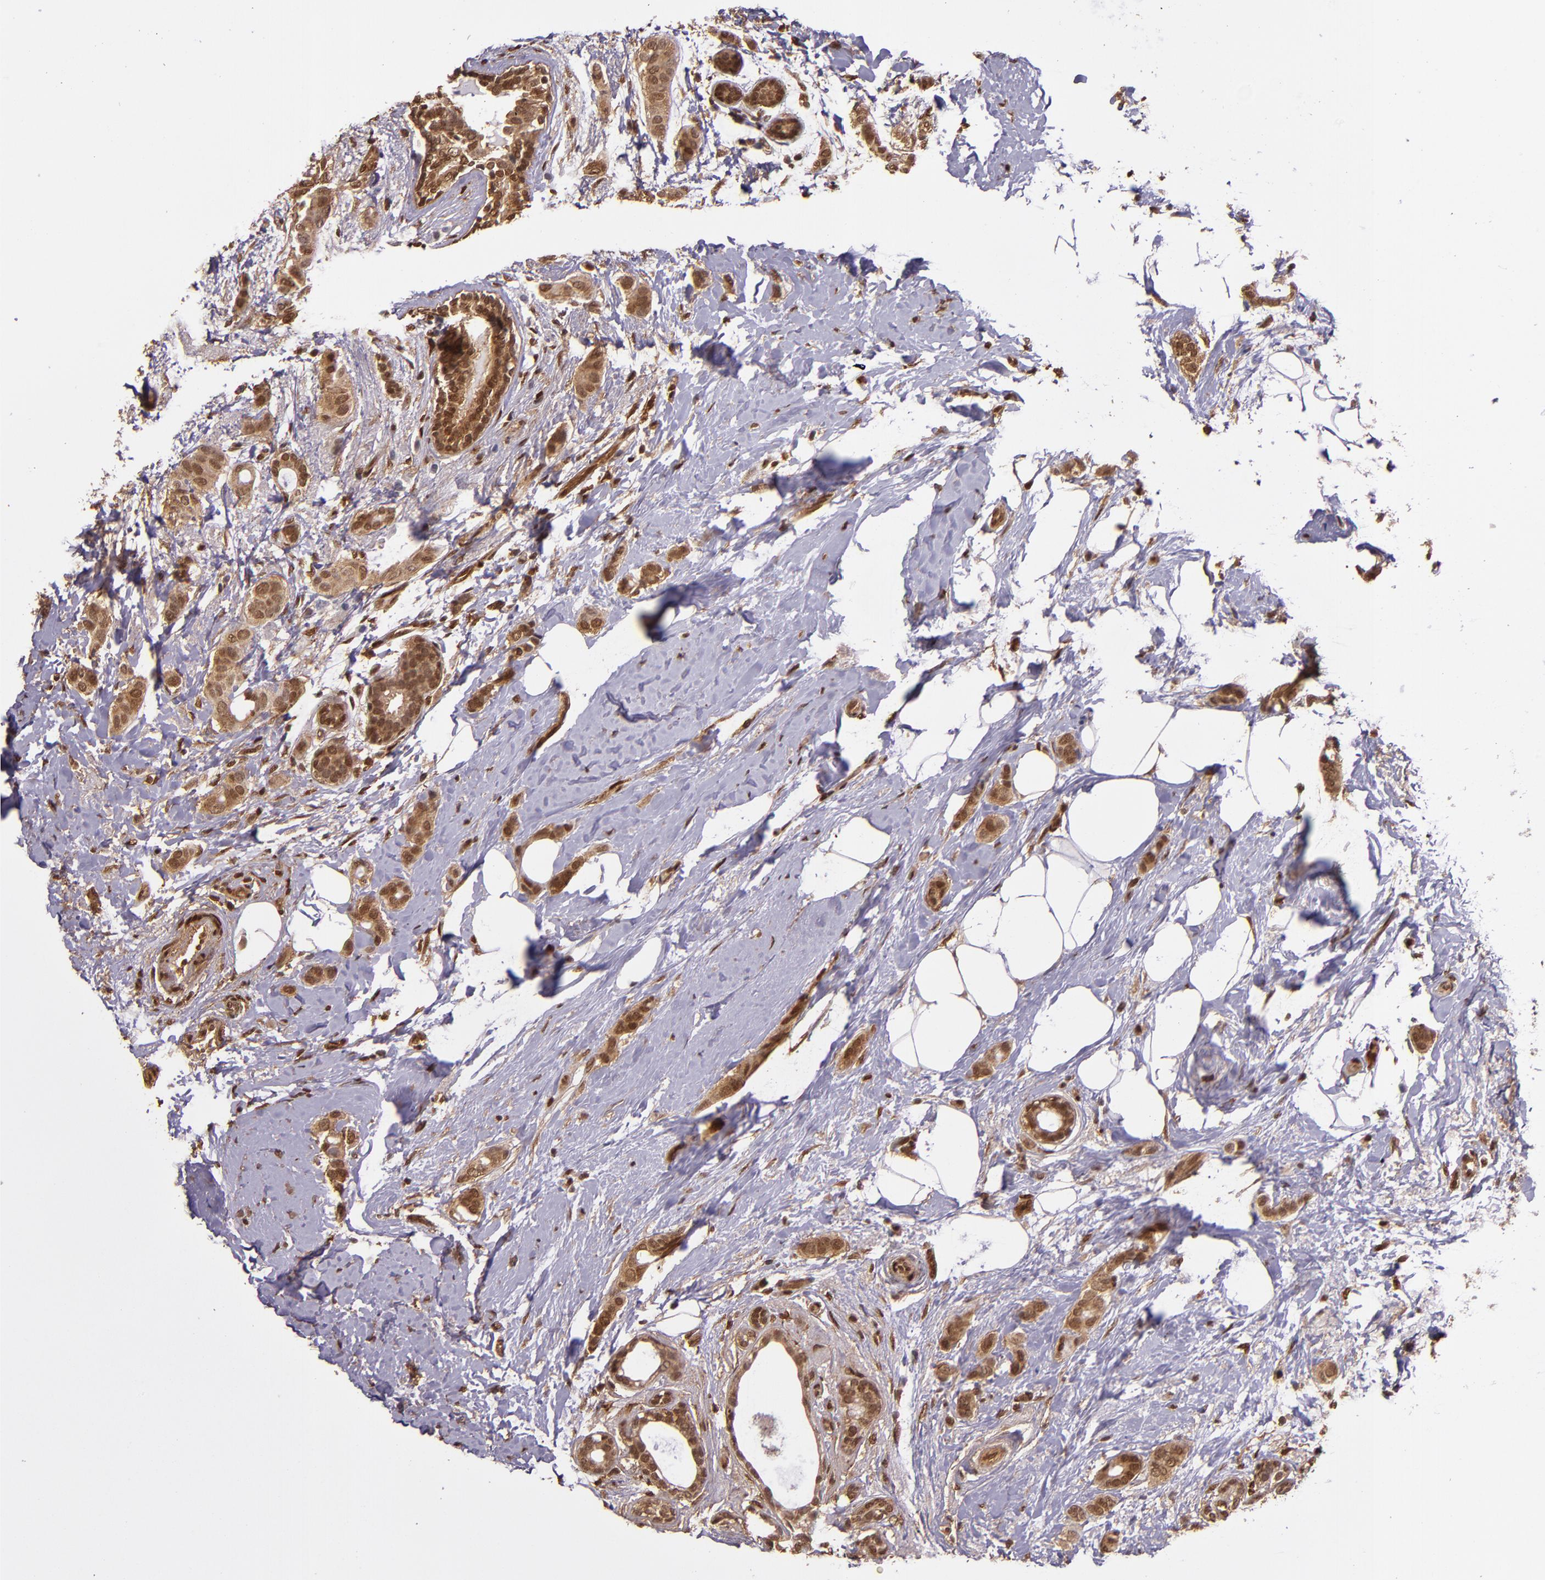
{"staining": {"intensity": "strong", "quantity": ">75%", "location": "cytoplasmic/membranous,nuclear"}, "tissue": "breast cancer", "cell_type": "Tumor cells", "image_type": "cancer", "snomed": [{"axis": "morphology", "description": "Duct carcinoma"}, {"axis": "topography", "description": "Breast"}], "caption": "The immunohistochemical stain highlights strong cytoplasmic/membranous and nuclear positivity in tumor cells of invasive ductal carcinoma (breast) tissue.", "gene": "STAT6", "patient": {"sex": "female", "age": 54}}